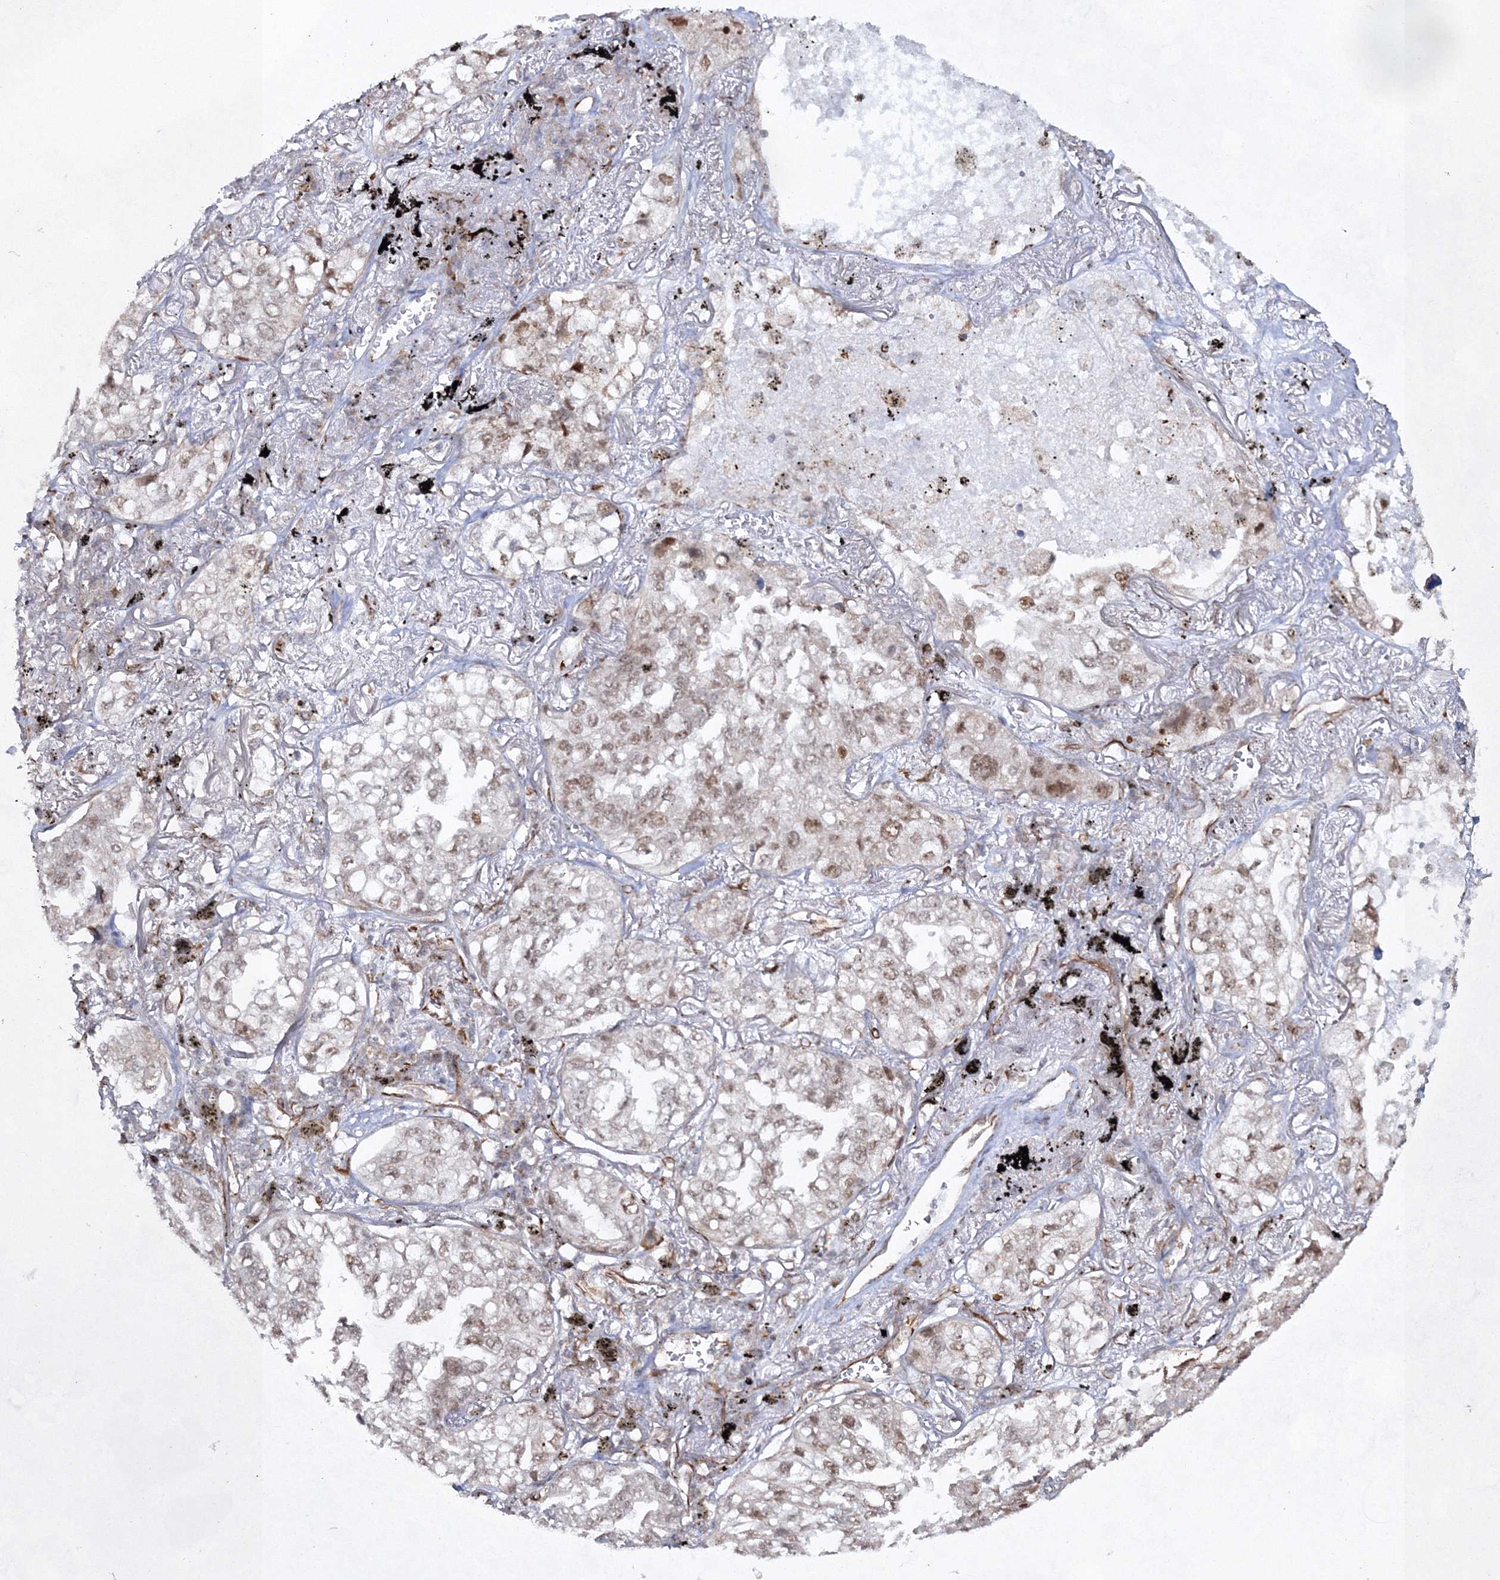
{"staining": {"intensity": "moderate", "quantity": "25%-75%", "location": "nuclear"}, "tissue": "lung cancer", "cell_type": "Tumor cells", "image_type": "cancer", "snomed": [{"axis": "morphology", "description": "Adenocarcinoma, NOS"}, {"axis": "topography", "description": "Lung"}], "caption": "A medium amount of moderate nuclear expression is present in about 25%-75% of tumor cells in adenocarcinoma (lung) tissue.", "gene": "SNIP1", "patient": {"sex": "male", "age": 65}}